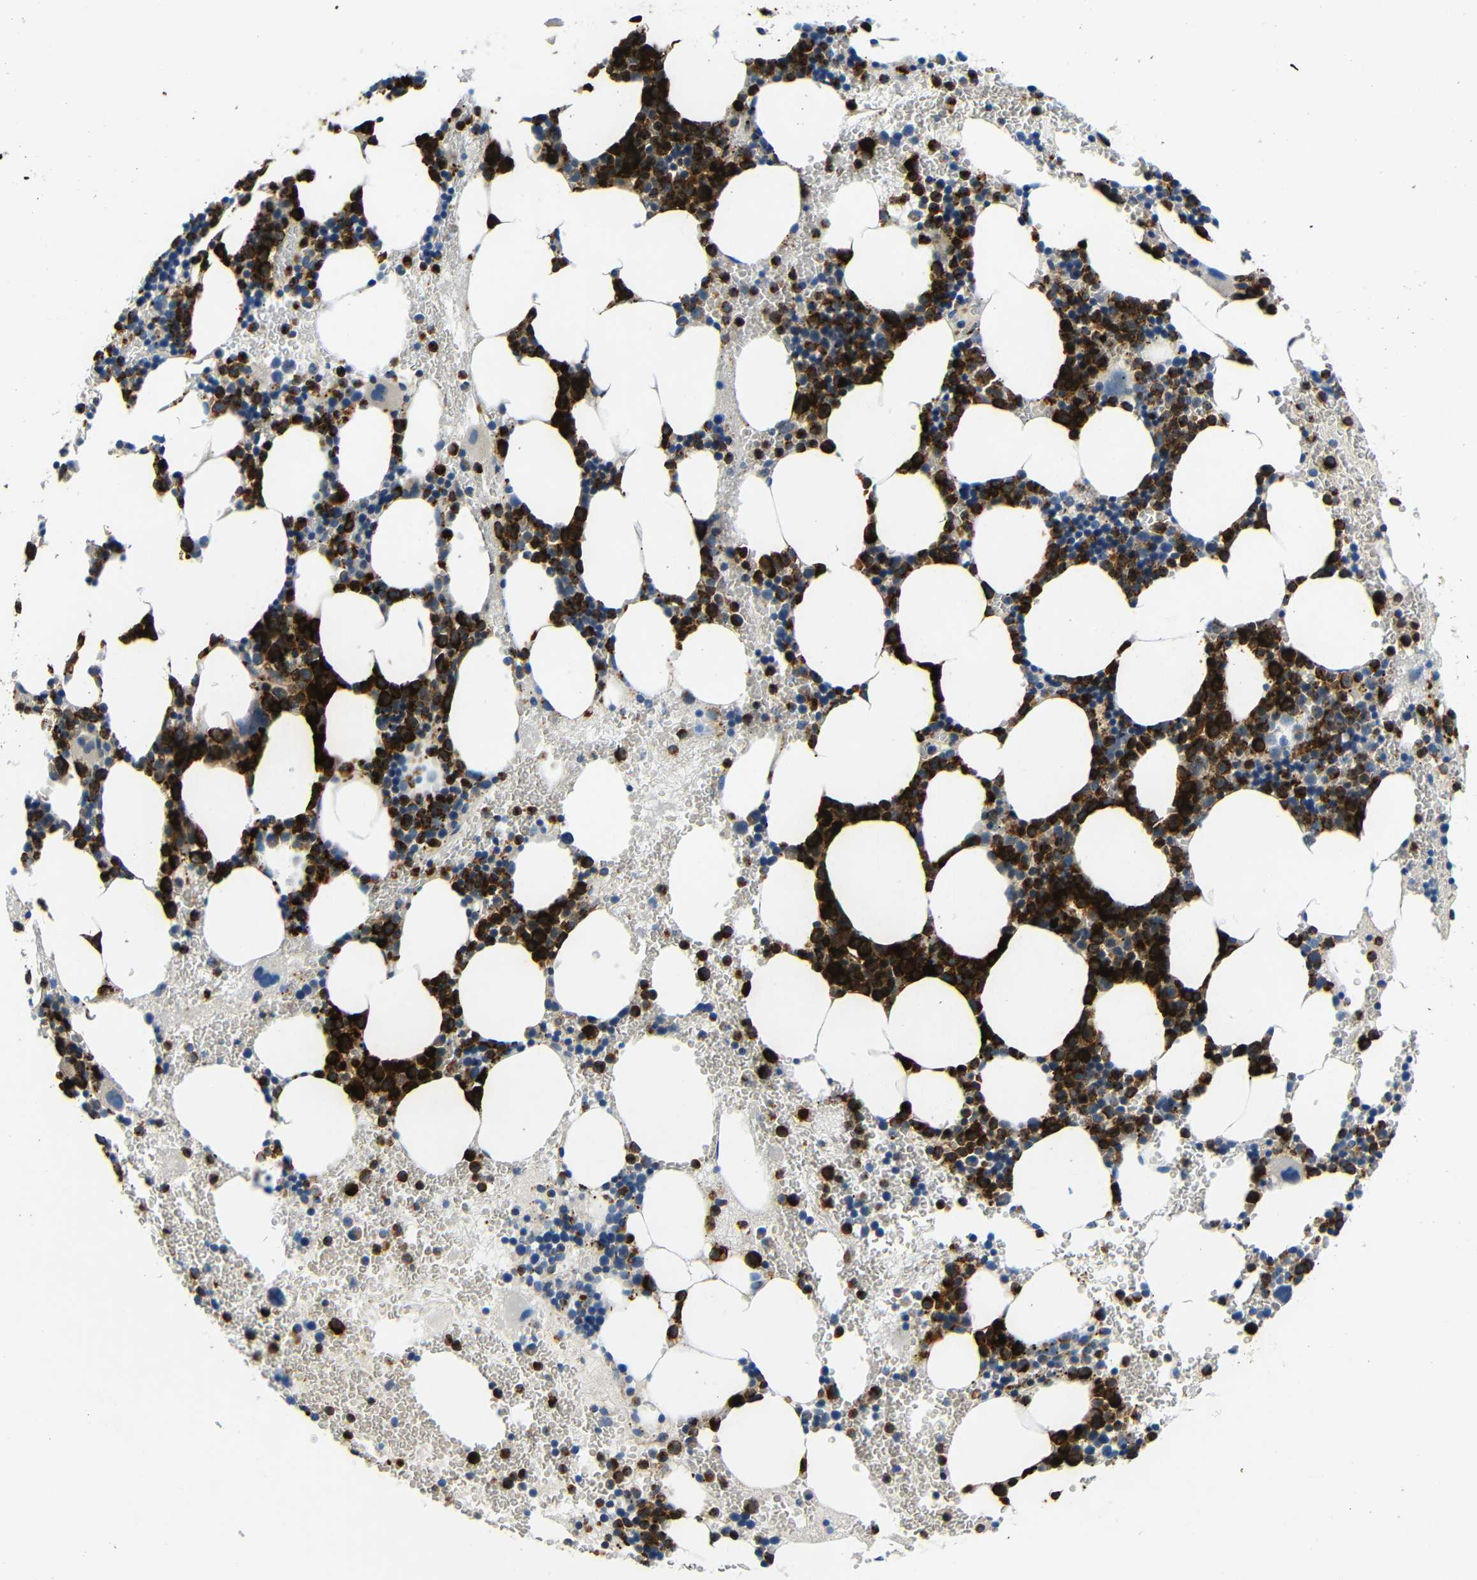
{"staining": {"intensity": "strong", "quantity": ">75%", "location": "cytoplasmic/membranous"}, "tissue": "bone marrow", "cell_type": "Hematopoietic cells", "image_type": "normal", "snomed": [{"axis": "morphology", "description": "Normal tissue, NOS"}, {"axis": "morphology", "description": "Inflammation, NOS"}, {"axis": "topography", "description": "Bone marrow"}], "caption": "A high amount of strong cytoplasmic/membranous expression is appreciated in approximately >75% of hematopoietic cells in unremarkable bone marrow.", "gene": "GALNT18", "patient": {"sex": "female", "age": 76}}